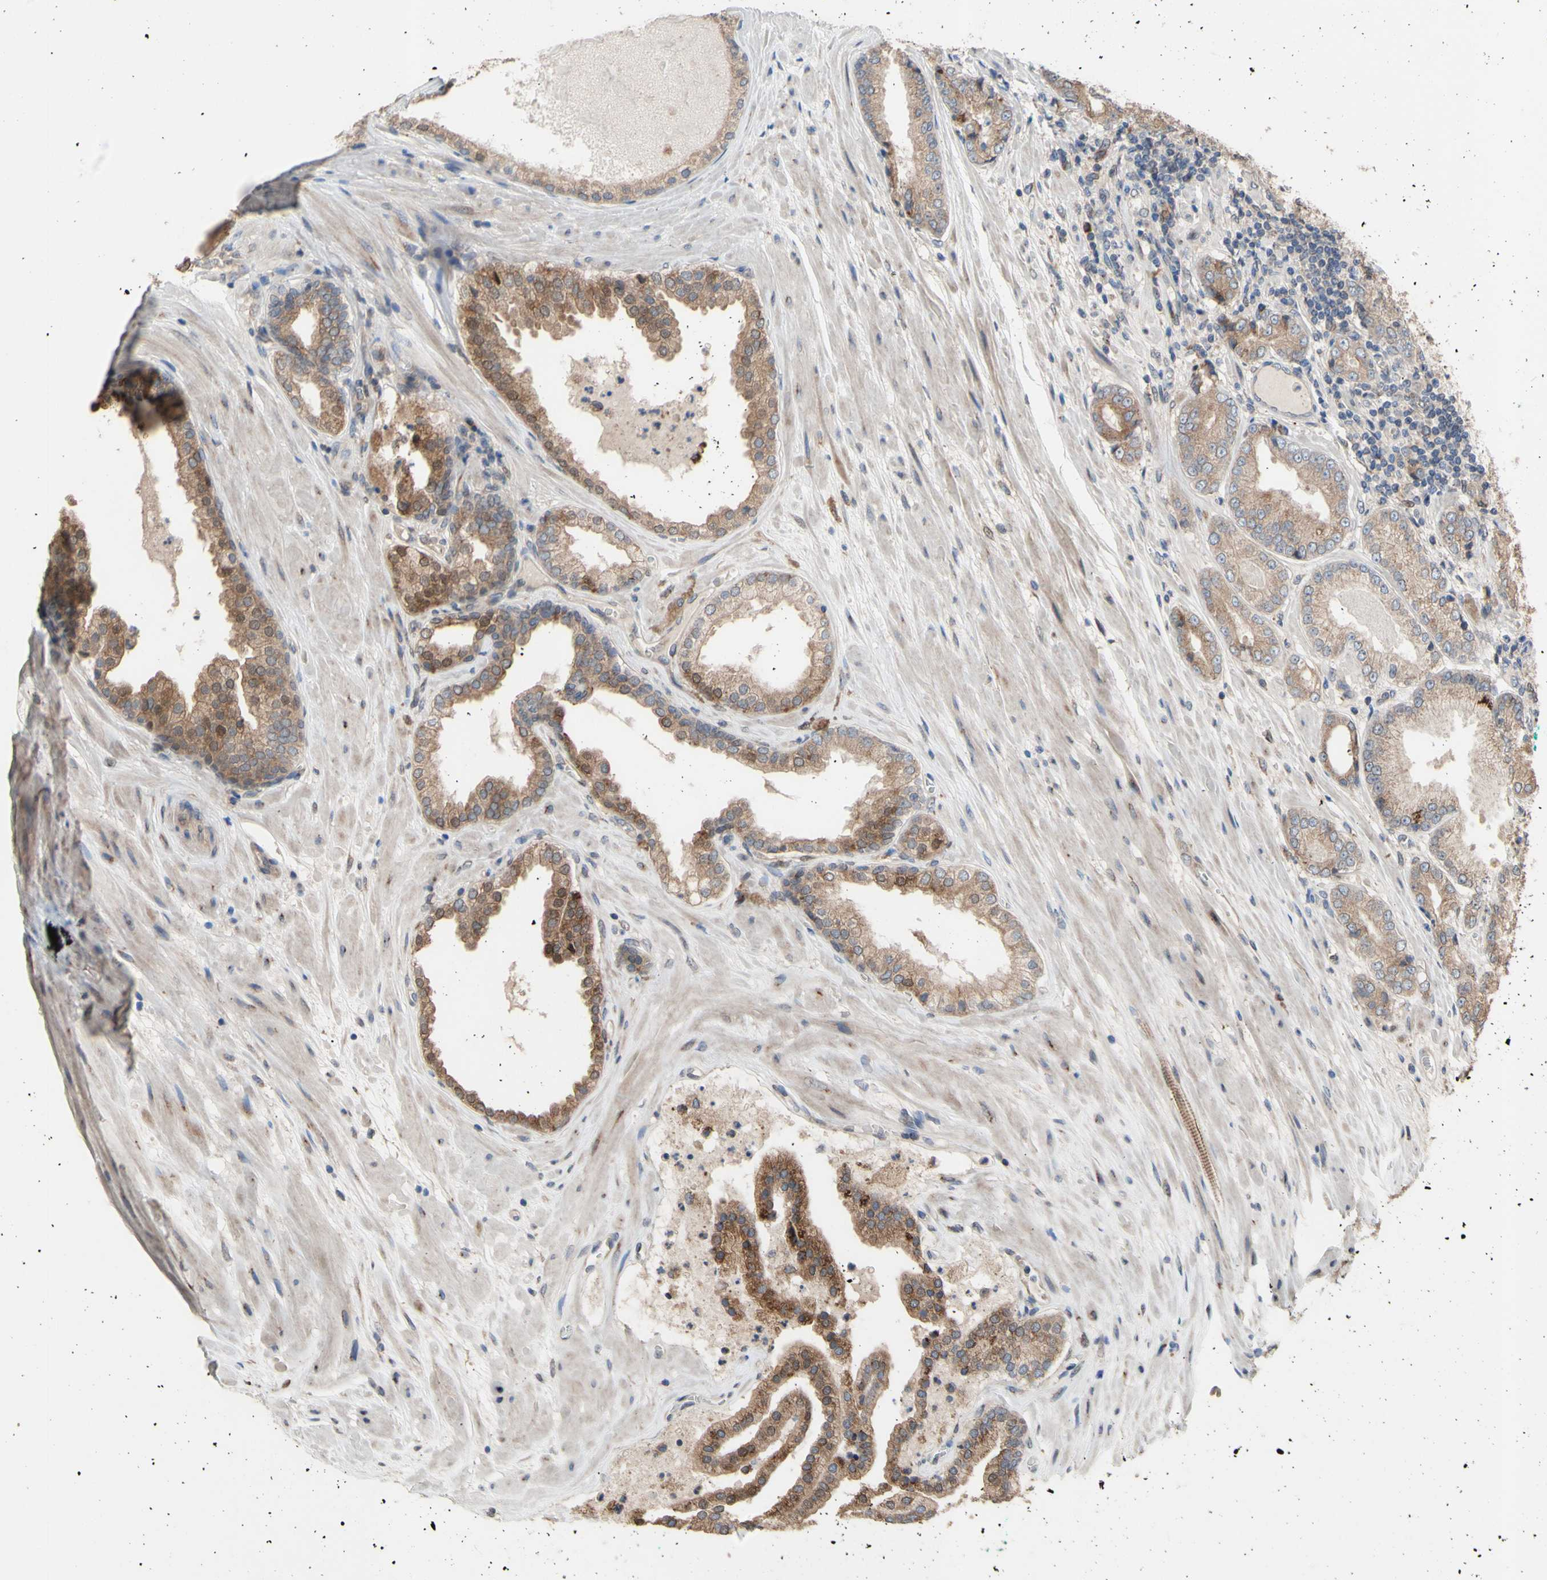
{"staining": {"intensity": "moderate", "quantity": ">75%", "location": "cytoplasmic/membranous"}, "tissue": "prostate cancer", "cell_type": "Tumor cells", "image_type": "cancer", "snomed": [{"axis": "morphology", "description": "Adenocarcinoma, High grade"}, {"axis": "topography", "description": "Prostate"}], "caption": "Immunohistochemistry (IHC) of prostate adenocarcinoma (high-grade) displays medium levels of moderate cytoplasmic/membranous expression in approximately >75% of tumor cells. The staining is performed using DAB (3,3'-diaminobenzidine) brown chromogen to label protein expression. The nuclei are counter-stained blue using hematoxylin.", "gene": "NECTIN3", "patient": {"sex": "male", "age": 59}}